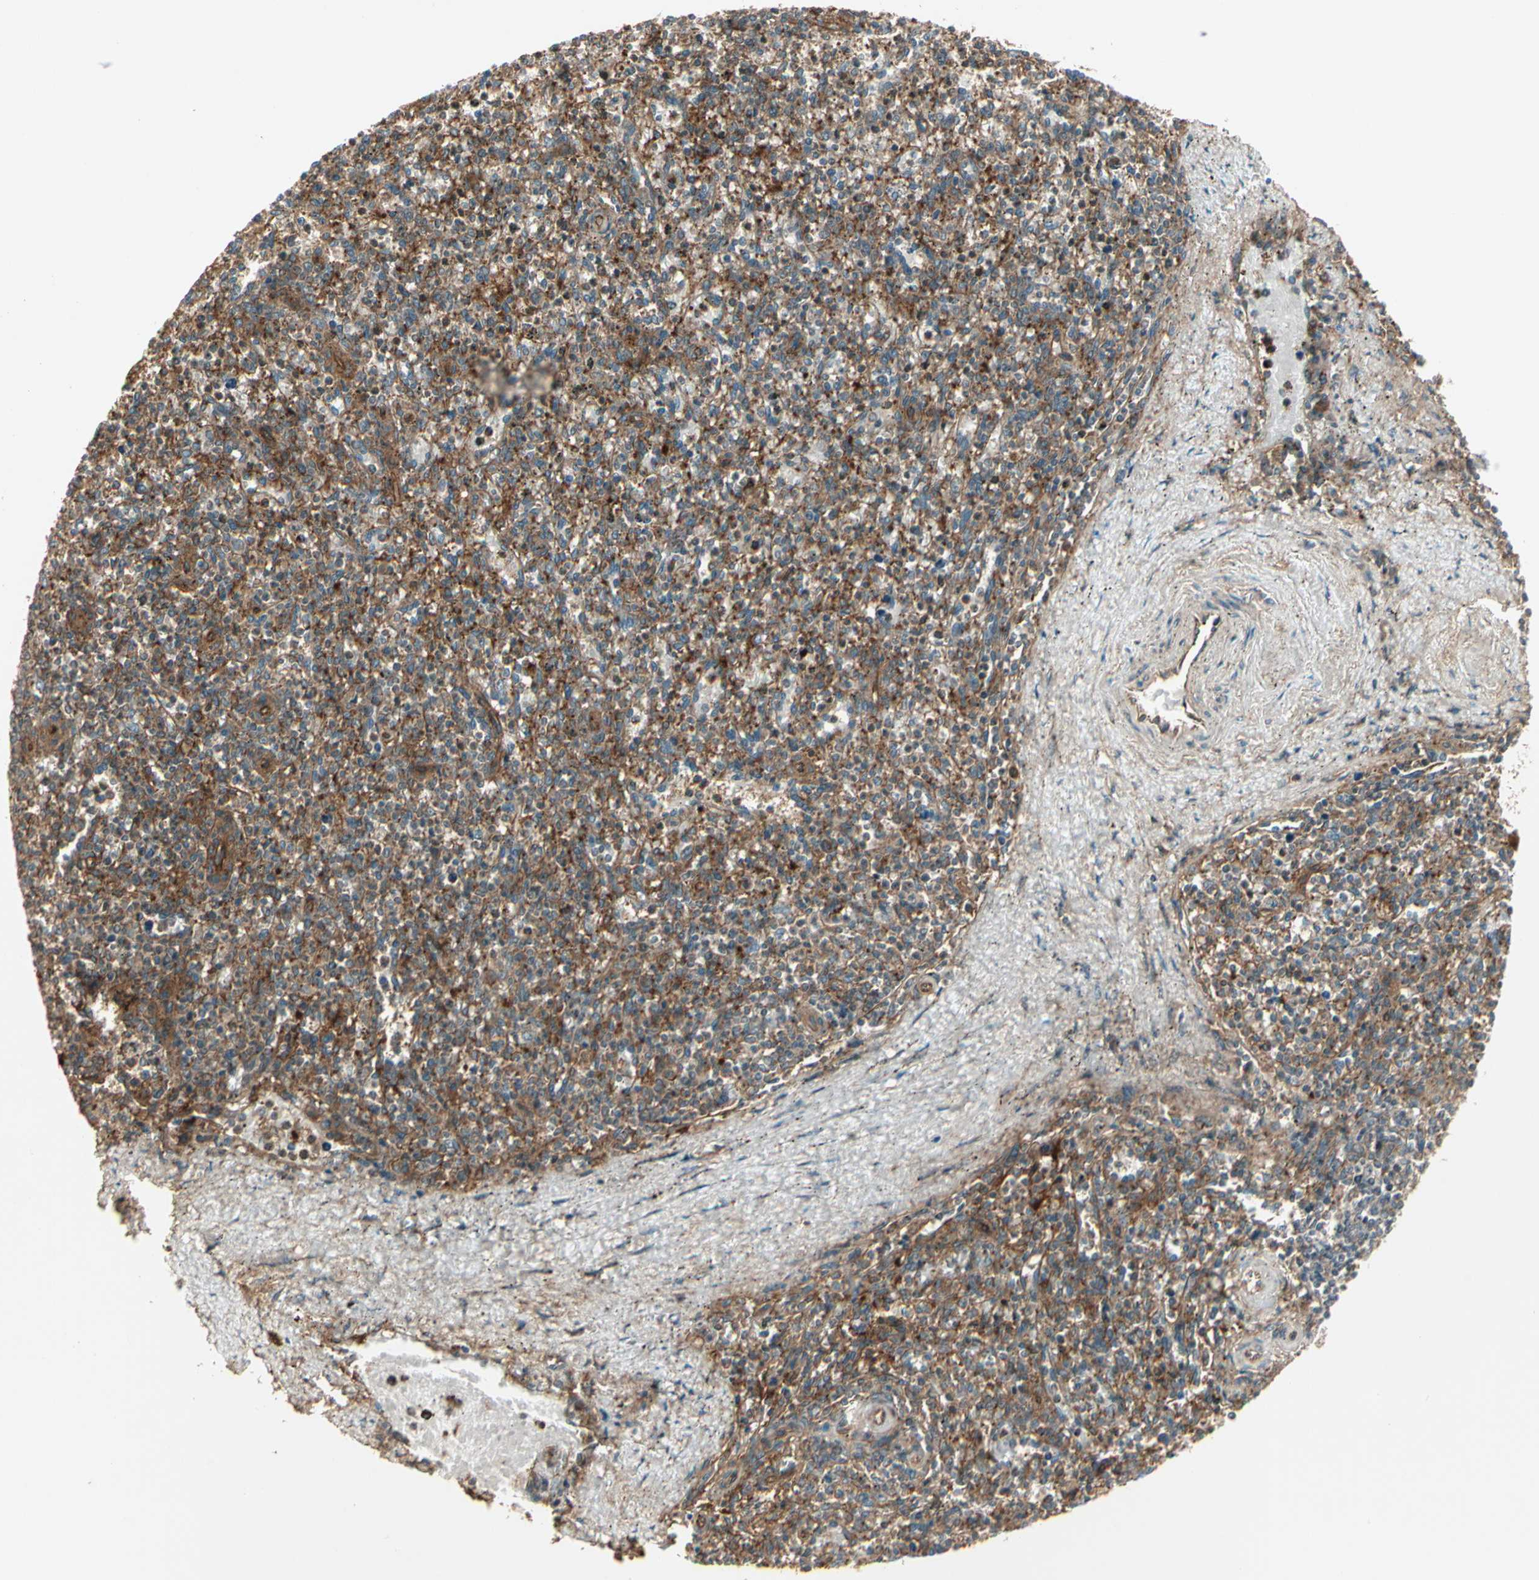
{"staining": {"intensity": "strong", "quantity": "25%-75%", "location": "cytoplasmic/membranous"}, "tissue": "spleen", "cell_type": "Cells in red pulp", "image_type": "normal", "snomed": [{"axis": "morphology", "description": "Normal tissue, NOS"}, {"axis": "topography", "description": "Spleen"}], "caption": "A brown stain labels strong cytoplasmic/membranous expression of a protein in cells in red pulp of normal human spleen.", "gene": "FKBP15", "patient": {"sex": "male", "age": 72}}